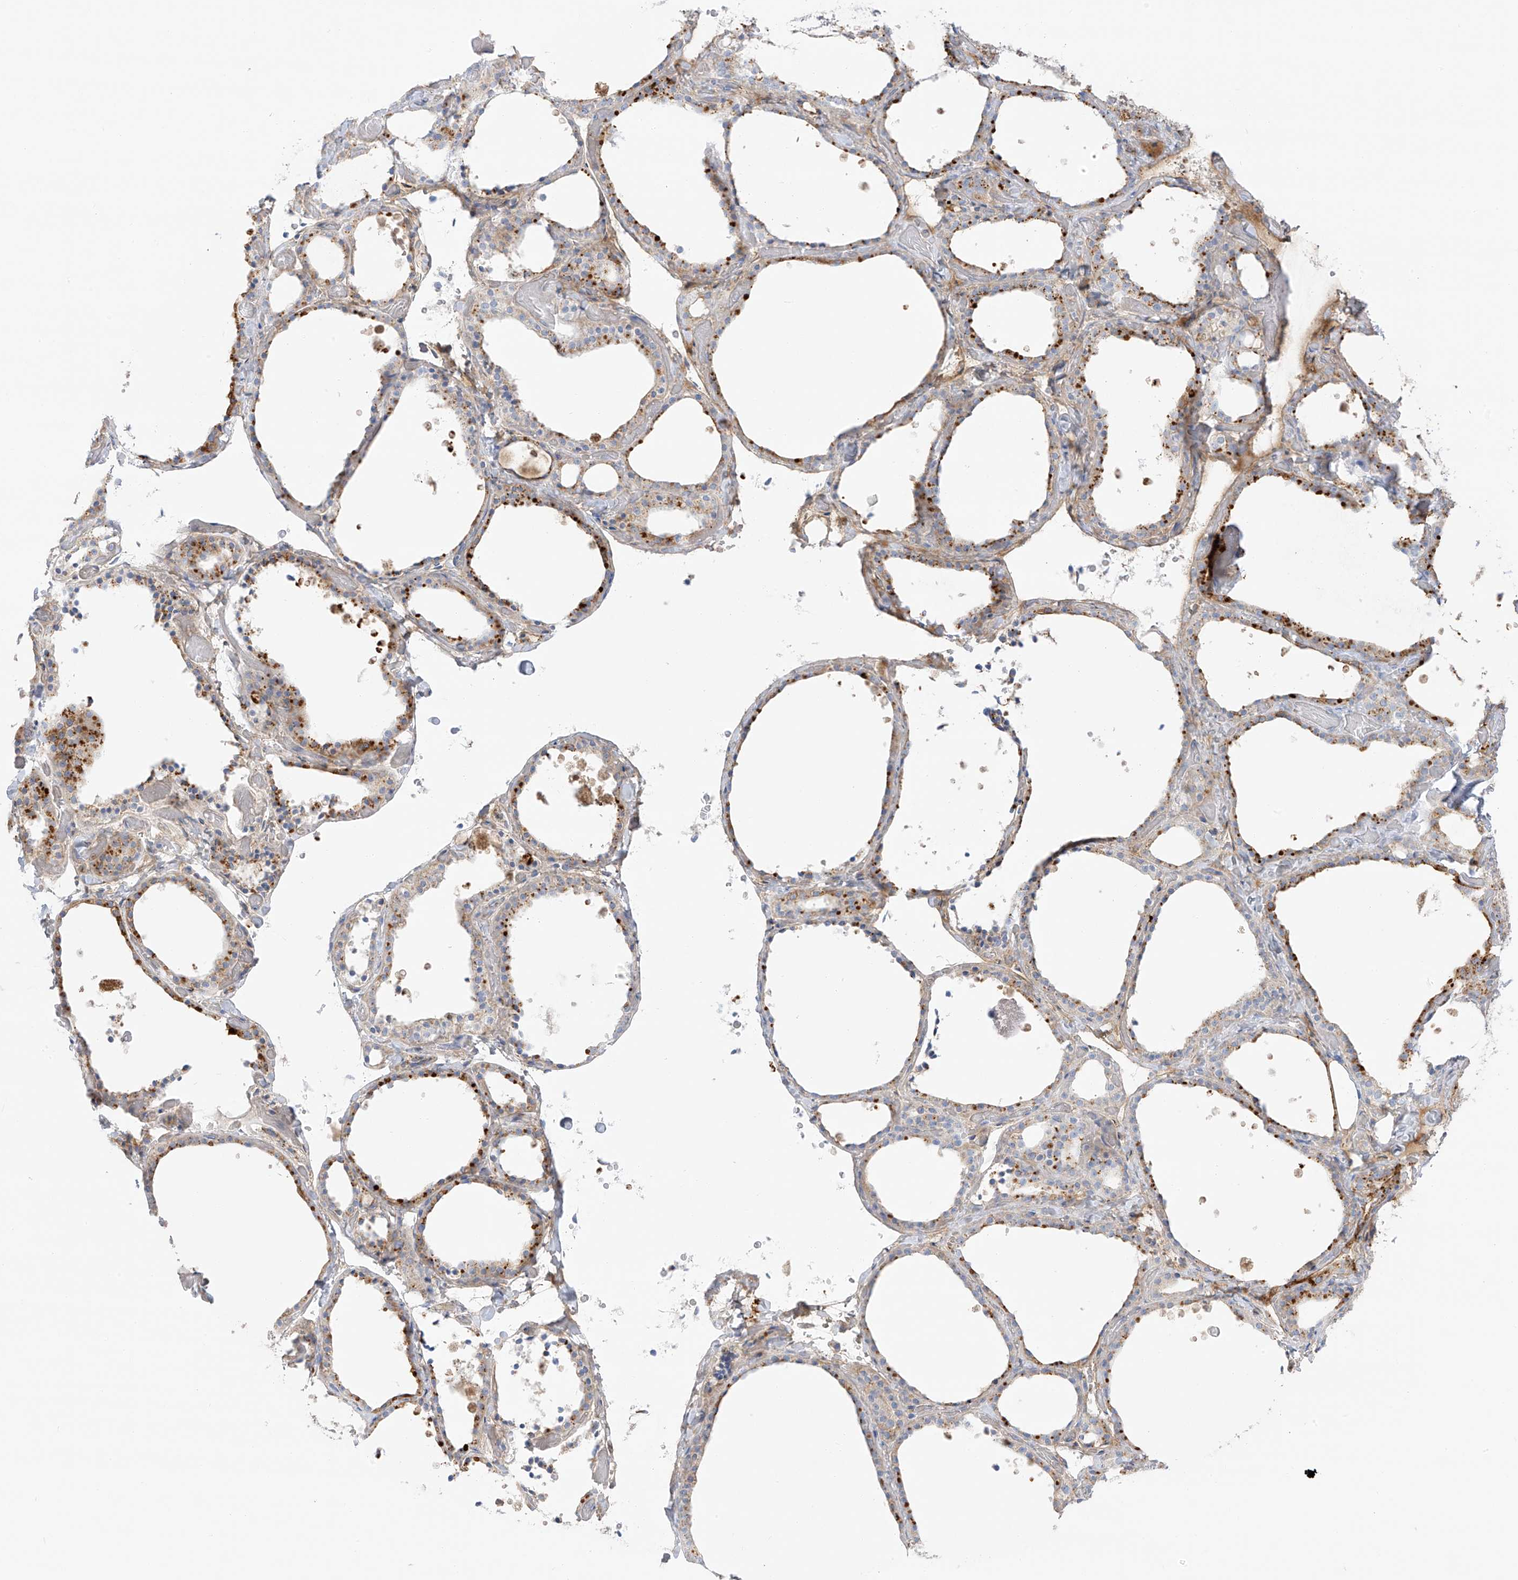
{"staining": {"intensity": "strong", "quantity": "25%-75%", "location": "cytoplasmic/membranous"}, "tissue": "thyroid gland", "cell_type": "Glandular cells", "image_type": "normal", "snomed": [{"axis": "morphology", "description": "Normal tissue, NOS"}, {"axis": "topography", "description": "Thyroid gland"}], "caption": "Immunohistochemical staining of benign thyroid gland exhibits strong cytoplasmic/membranous protein positivity in approximately 25%-75% of glandular cells.", "gene": "TAL2", "patient": {"sex": "female", "age": 44}}